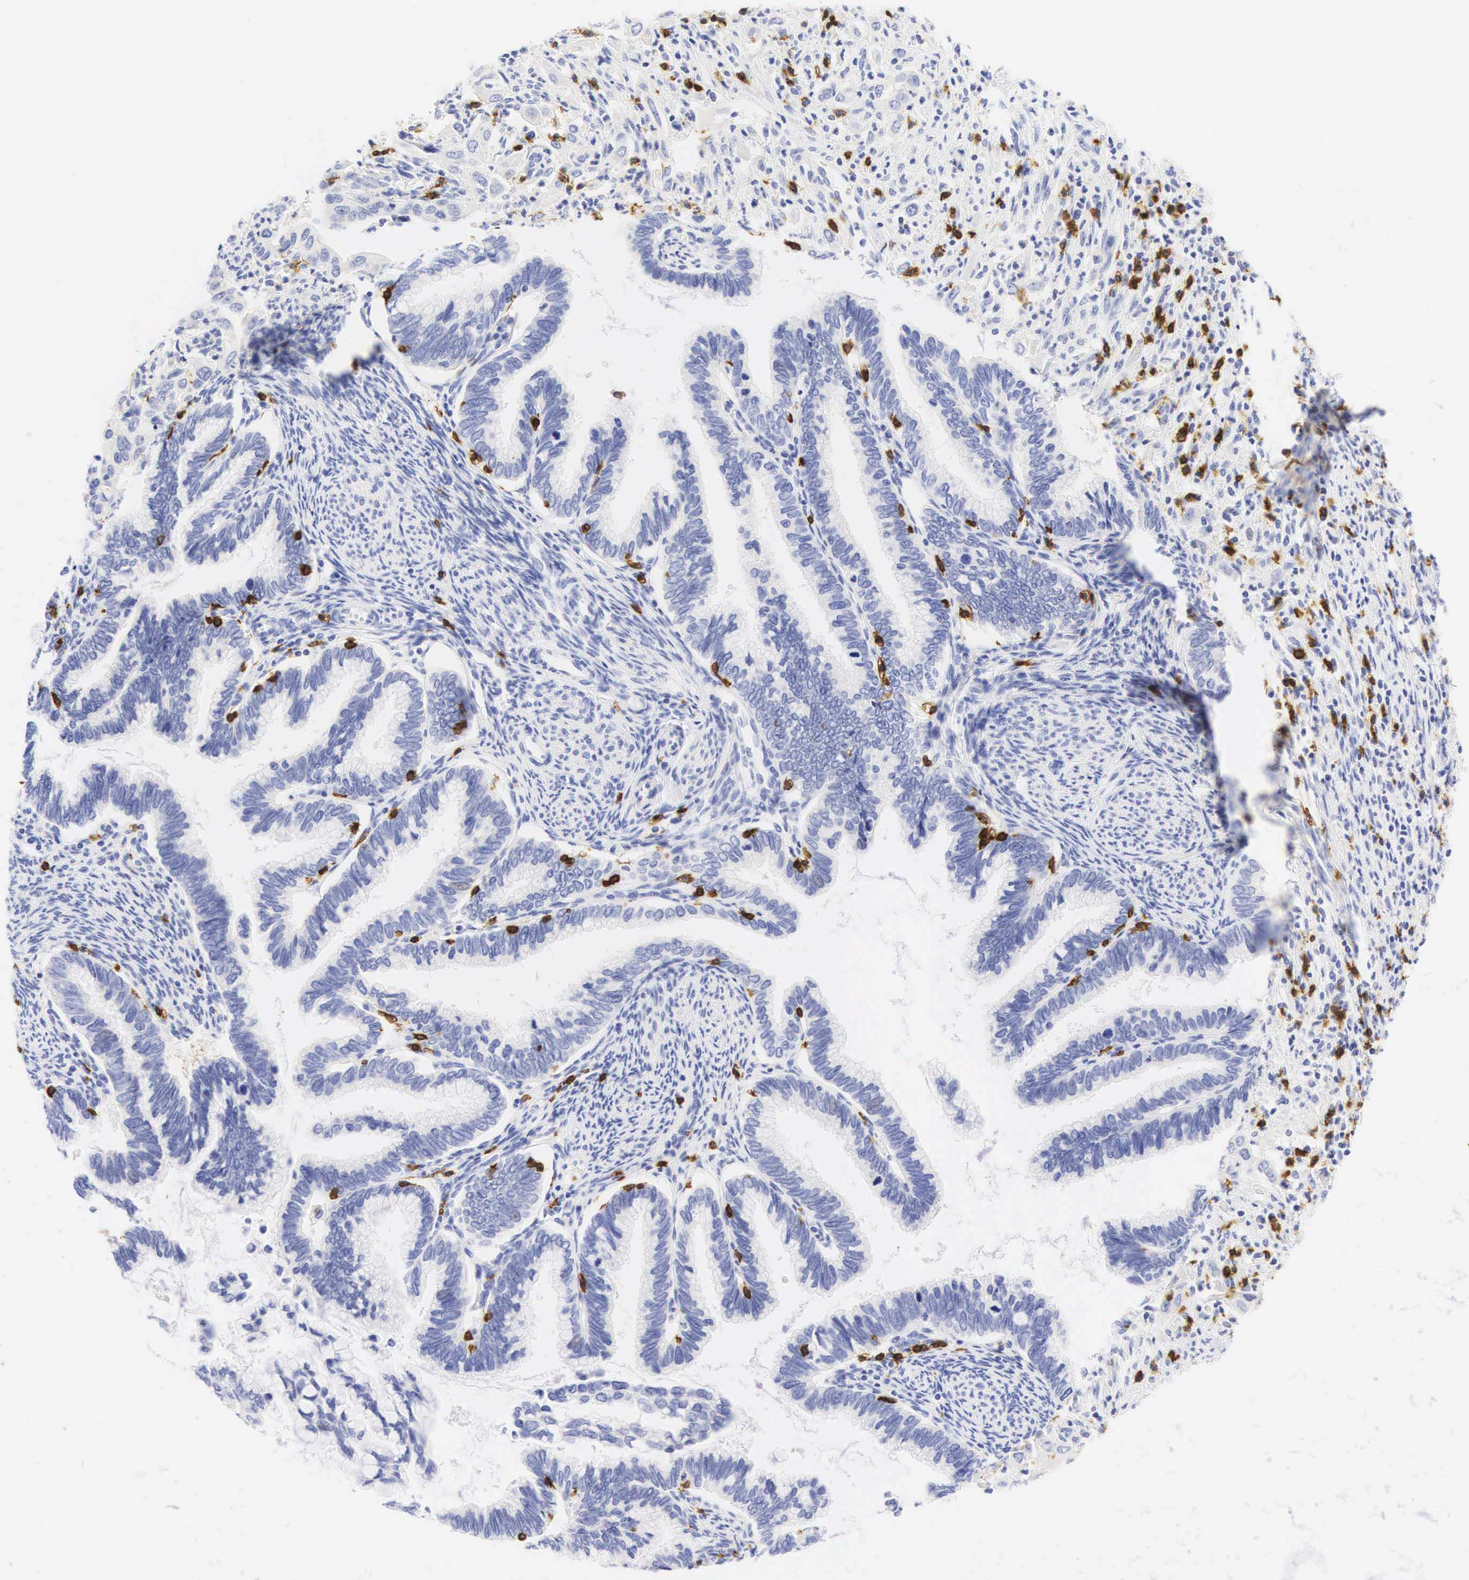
{"staining": {"intensity": "negative", "quantity": "none", "location": "none"}, "tissue": "cervical cancer", "cell_type": "Tumor cells", "image_type": "cancer", "snomed": [{"axis": "morphology", "description": "Adenocarcinoma, NOS"}, {"axis": "topography", "description": "Cervix"}], "caption": "Human cervical cancer (adenocarcinoma) stained for a protein using immunohistochemistry reveals no positivity in tumor cells.", "gene": "CD8A", "patient": {"sex": "female", "age": 49}}